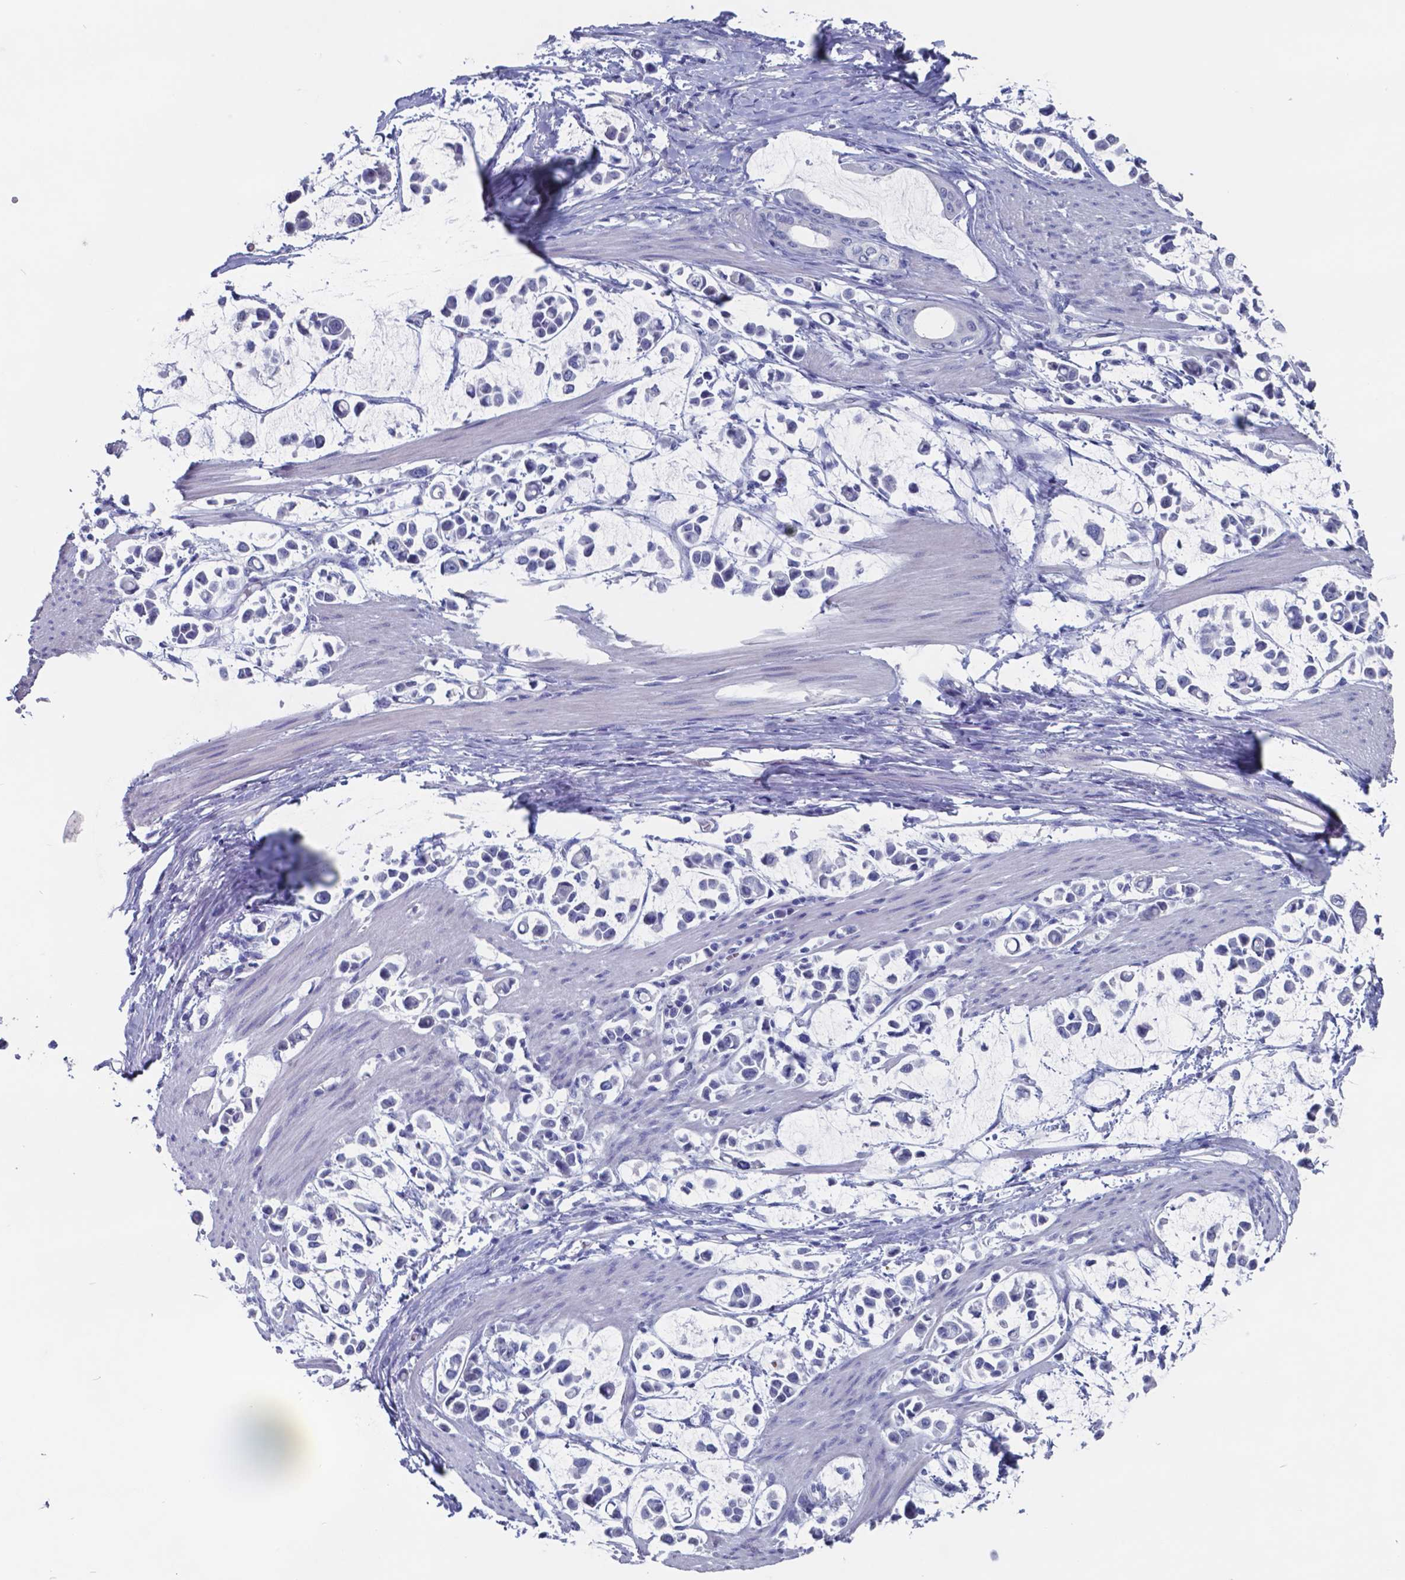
{"staining": {"intensity": "negative", "quantity": "none", "location": "none"}, "tissue": "stomach cancer", "cell_type": "Tumor cells", "image_type": "cancer", "snomed": [{"axis": "morphology", "description": "Adenocarcinoma, NOS"}, {"axis": "topography", "description": "Stomach"}], "caption": "An IHC histopathology image of stomach adenocarcinoma is shown. There is no staining in tumor cells of stomach adenocarcinoma.", "gene": "TTR", "patient": {"sex": "male", "age": 82}}